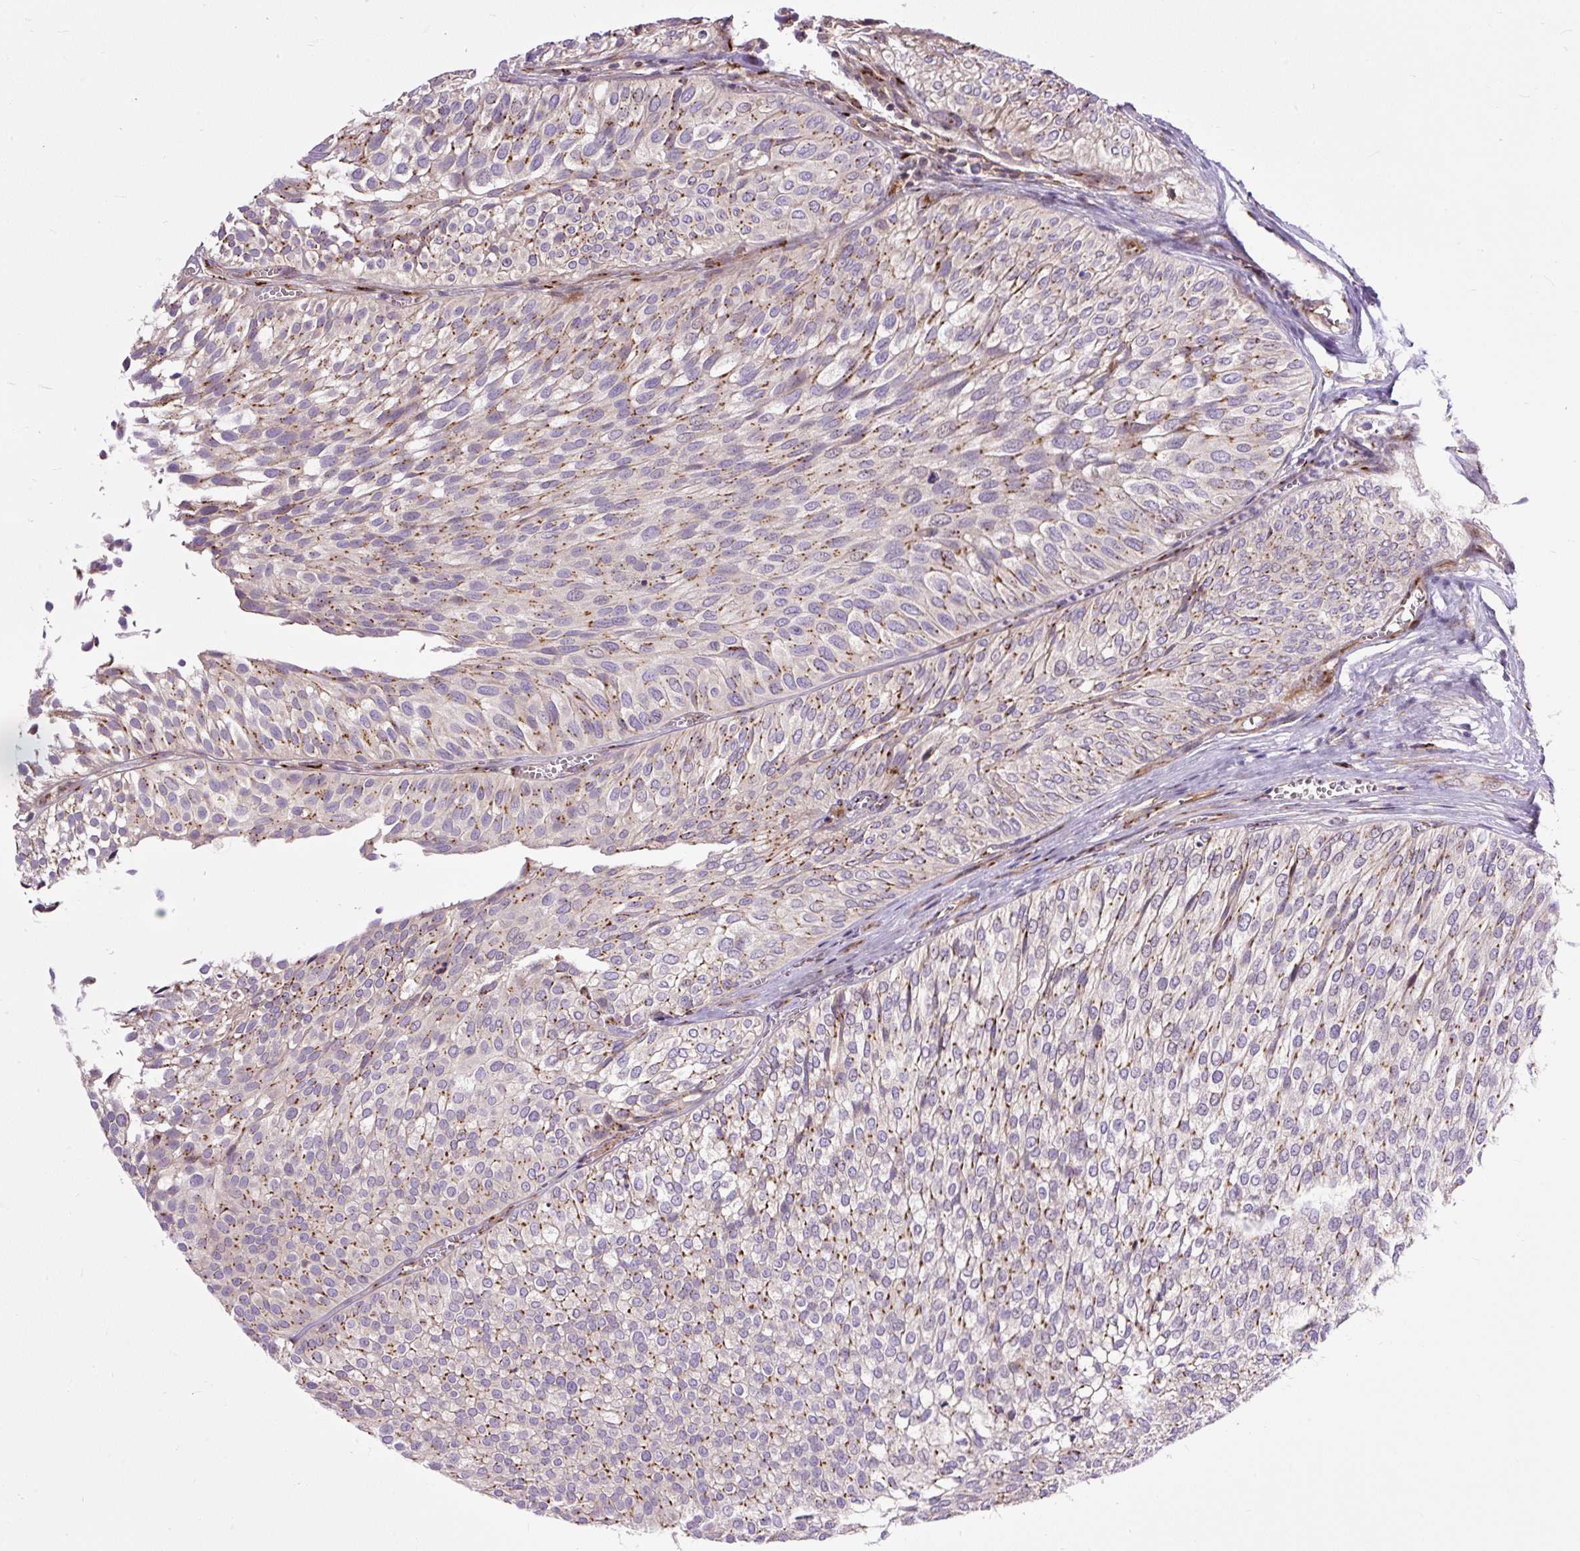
{"staining": {"intensity": "moderate", "quantity": "25%-75%", "location": "cytoplasmic/membranous"}, "tissue": "urothelial cancer", "cell_type": "Tumor cells", "image_type": "cancer", "snomed": [{"axis": "morphology", "description": "Urothelial carcinoma, Low grade"}, {"axis": "topography", "description": "Urinary bladder"}], "caption": "Moderate cytoplasmic/membranous positivity is seen in about 25%-75% of tumor cells in urothelial carcinoma (low-grade).", "gene": "MSMP", "patient": {"sex": "male", "age": 91}}